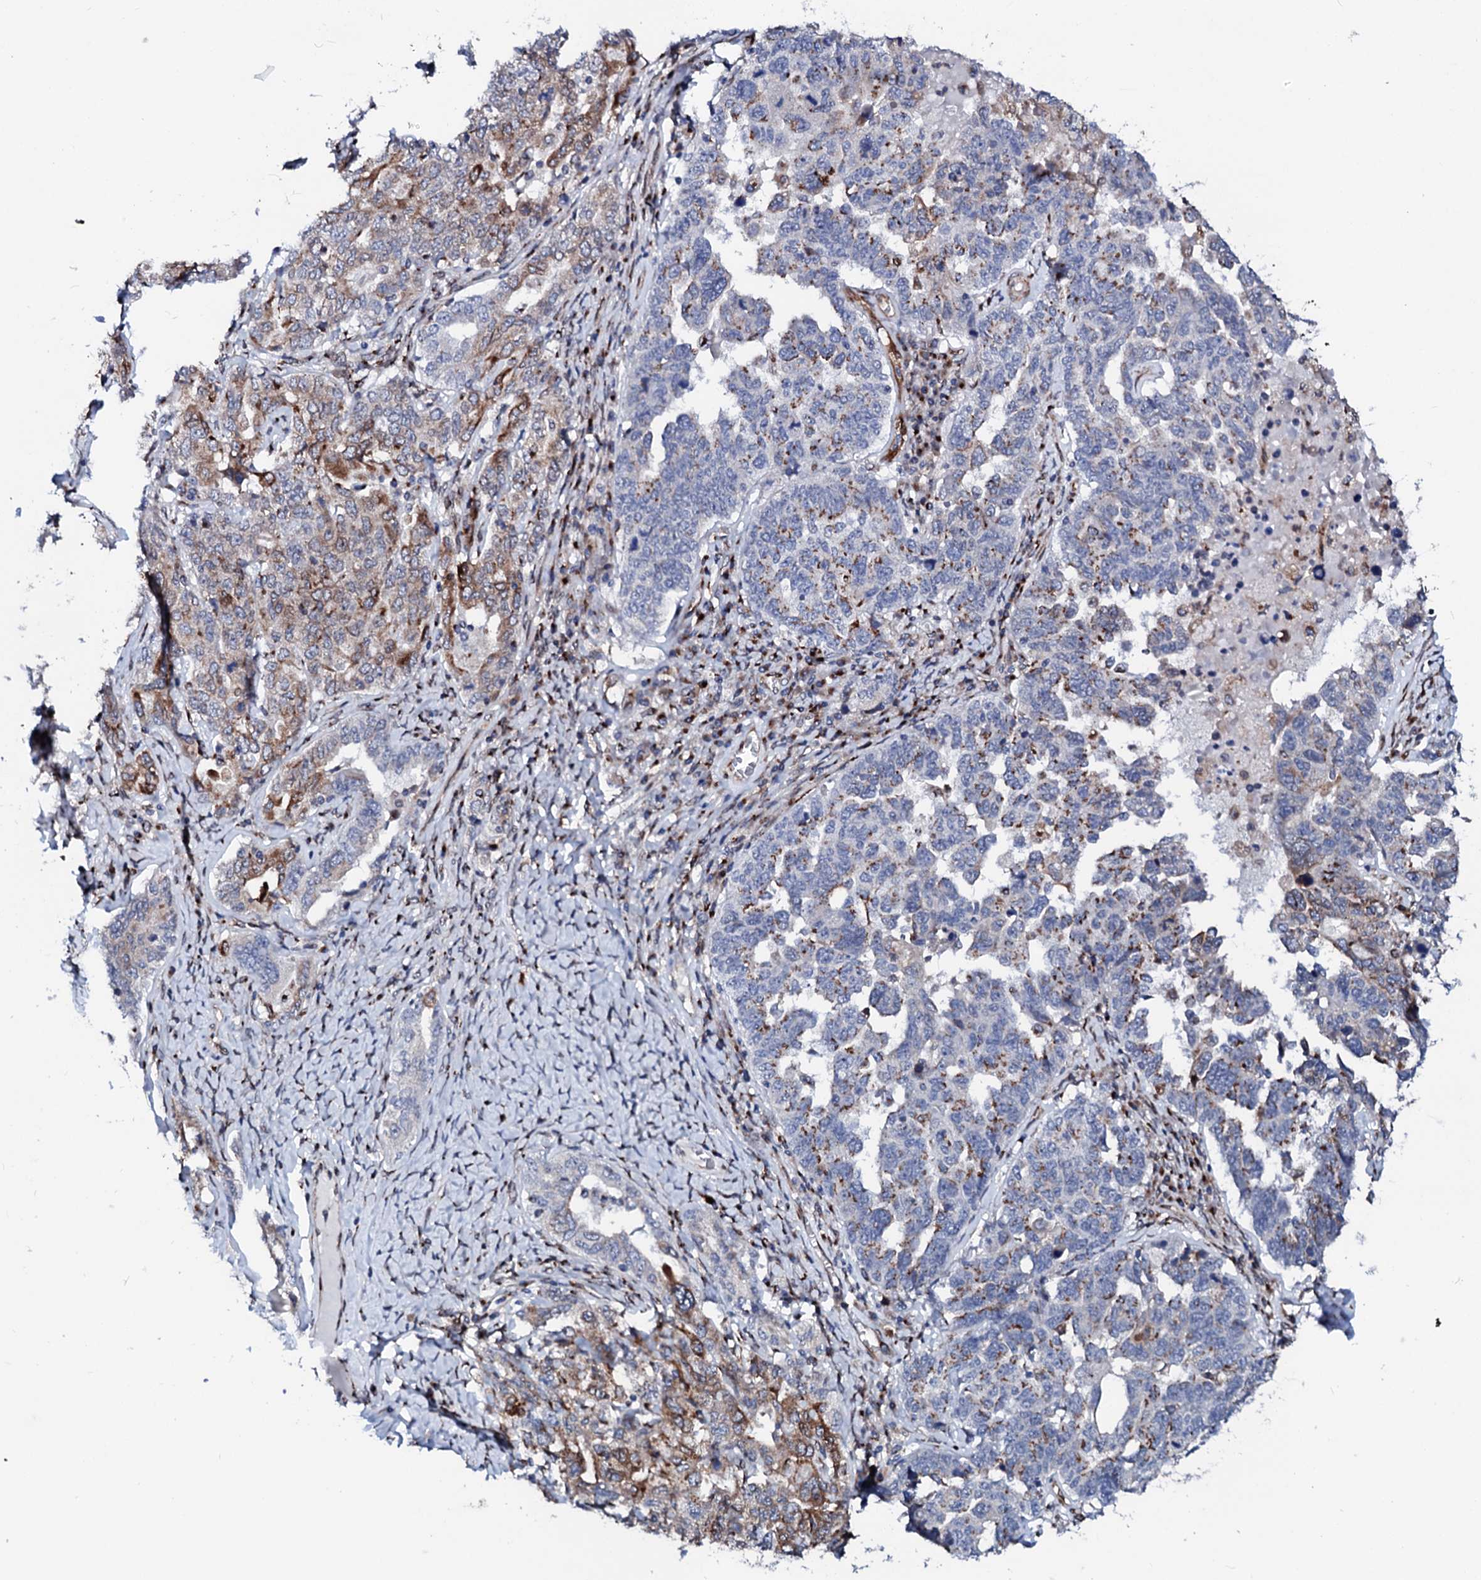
{"staining": {"intensity": "weak", "quantity": "25%-75%", "location": "cytoplasmic/membranous"}, "tissue": "ovarian cancer", "cell_type": "Tumor cells", "image_type": "cancer", "snomed": [{"axis": "morphology", "description": "Carcinoma, endometroid"}, {"axis": "topography", "description": "Ovary"}], "caption": "The immunohistochemical stain highlights weak cytoplasmic/membranous staining in tumor cells of endometroid carcinoma (ovarian) tissue.", "gene": "TMCO3", "patient": {"sex": "female", "age": 62}}